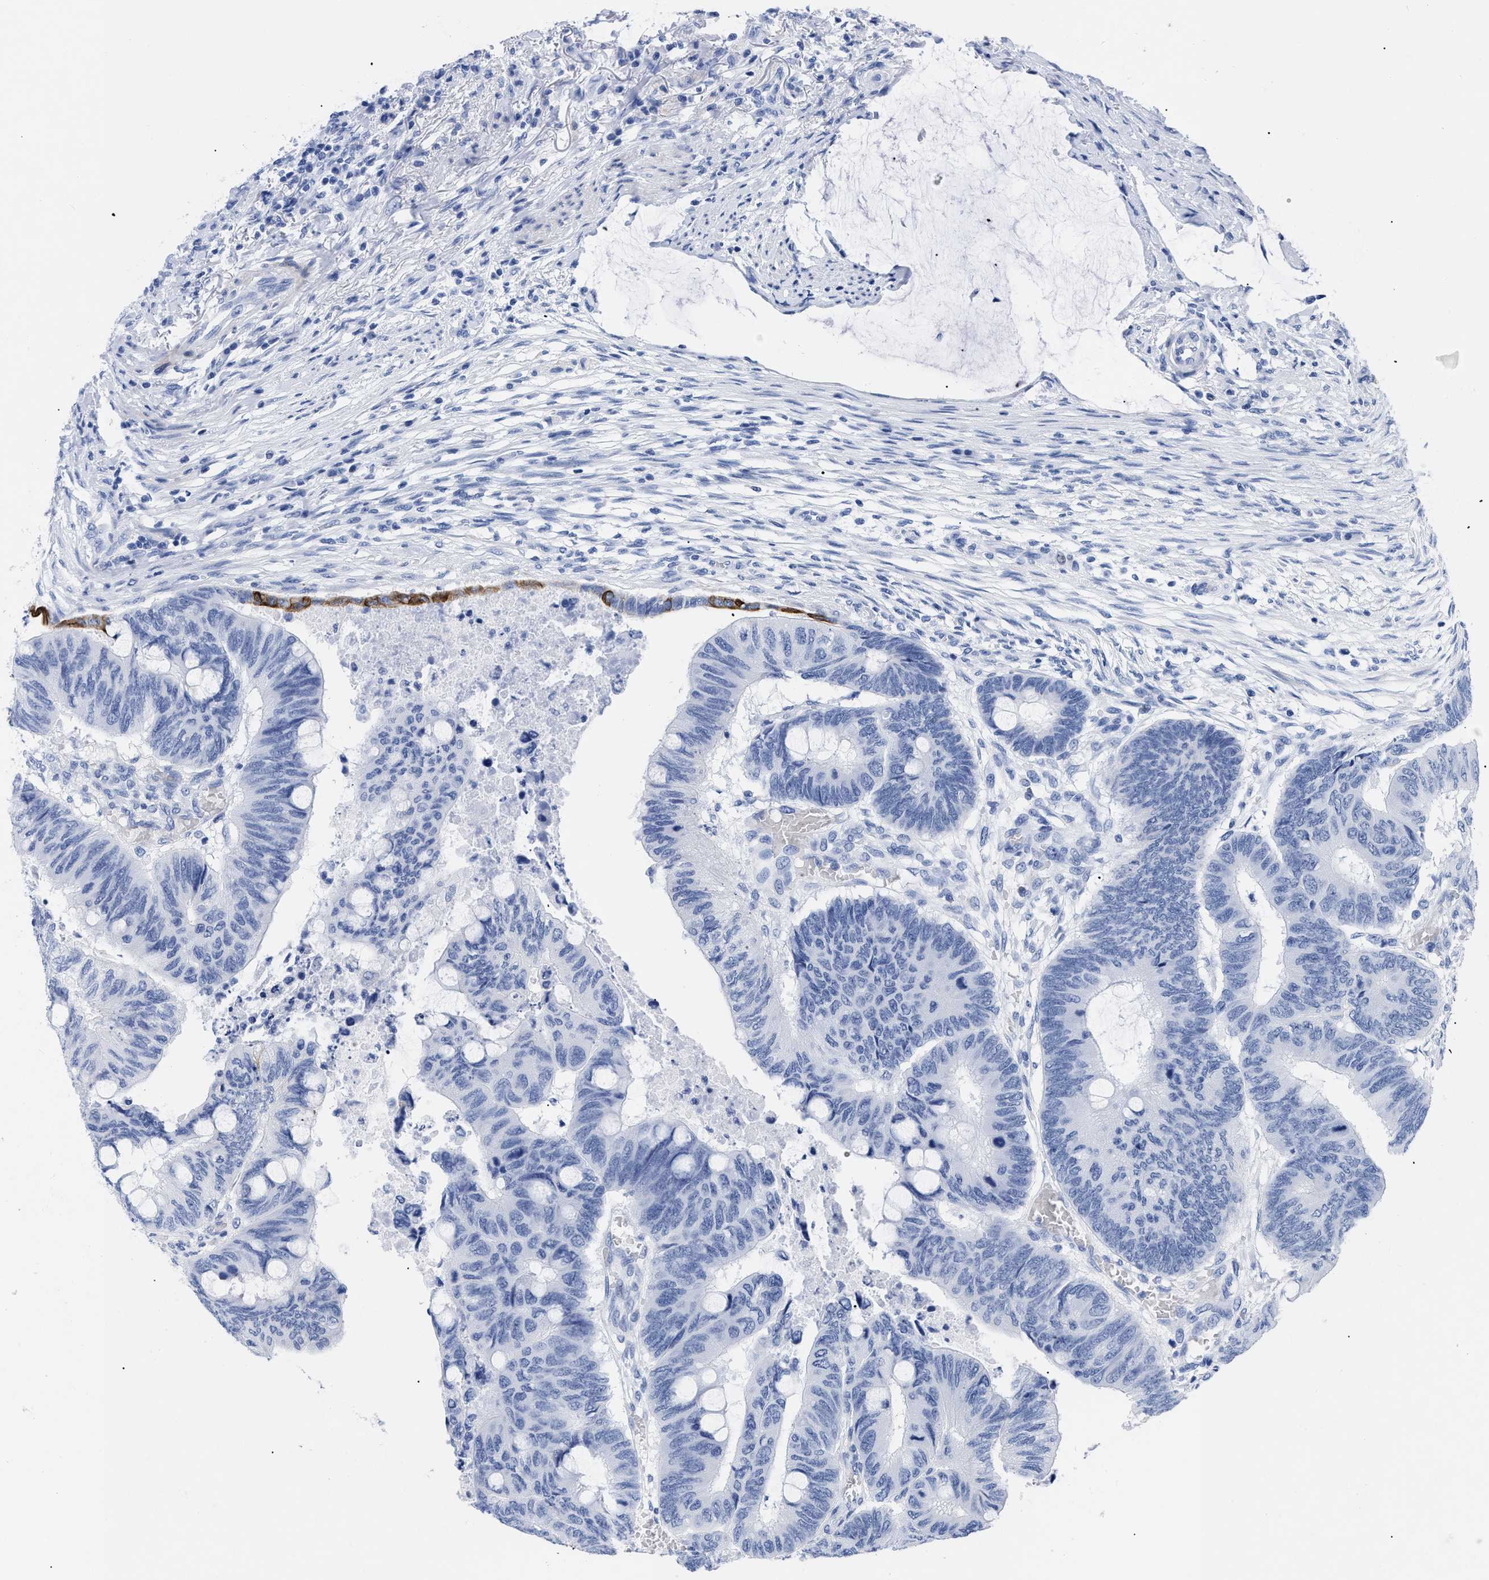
{"staining": {"intensity": "strong", "quantity": "<25%", "location": "cytoplasmic/membranous"}, "tissue": "colorectal cancer", "cell_type": "Tumor cells", "image_type": "cancer", "snomed": [{"axis": "morphology", "description": "Normal tissue, NOS"}, {"axis": "morphology", "description": "Adenocarcinoma, NOS"}, {"axis": "topography", "description": "Rectum"}, {"axis": "topography", "description": "Peripheral nerve tissue"}], "caption": "Adenocarcinoma (colorectal) was stained to show a protein in brown. There is medium levels of strong cytoplasmic/membranous staining in approximately <25% of tumor cells.", "gene": "DUSP26", "patient": {"sex": "male", "age": 92}}